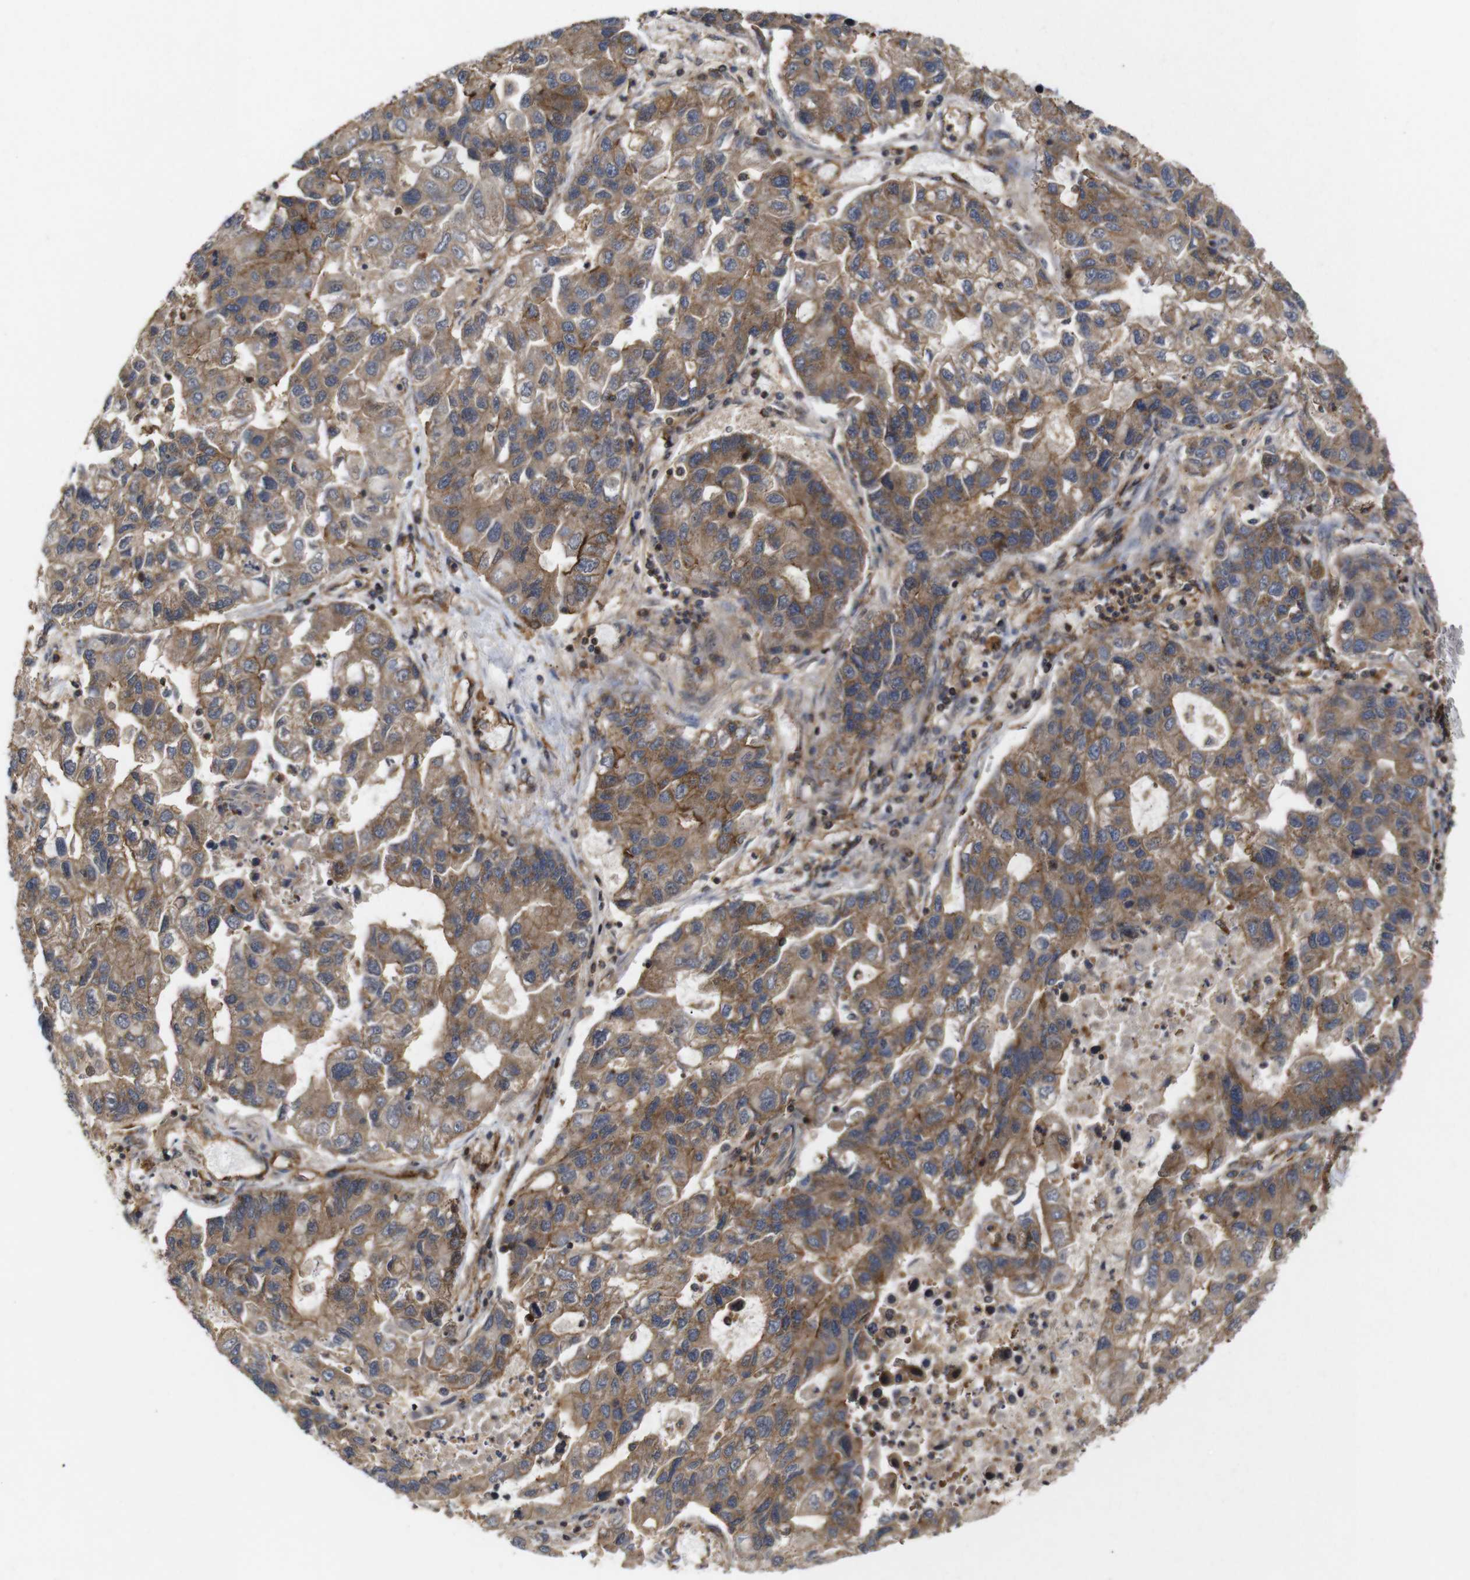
{"staining": {"intensity": "moderate", "quantity": ">75%", "location": "cytoplasmic/membranous"}, "tissue": "lung cancer", "cell_type": "Tumor cells", "image_type": "cancer", "snomed": [{"axis": "morphology", "description": "Adenocarcinoma, NOS"}, {"axis": "topography", "description": "Lung"}], "caption": "Moderate cytoplasmic/membranous protein expression is present in approximately >75% of tumor cells in lung adenocarcinoma.", "gene": "NANOS1", "patient": {"sex": "female", "age": 51}}